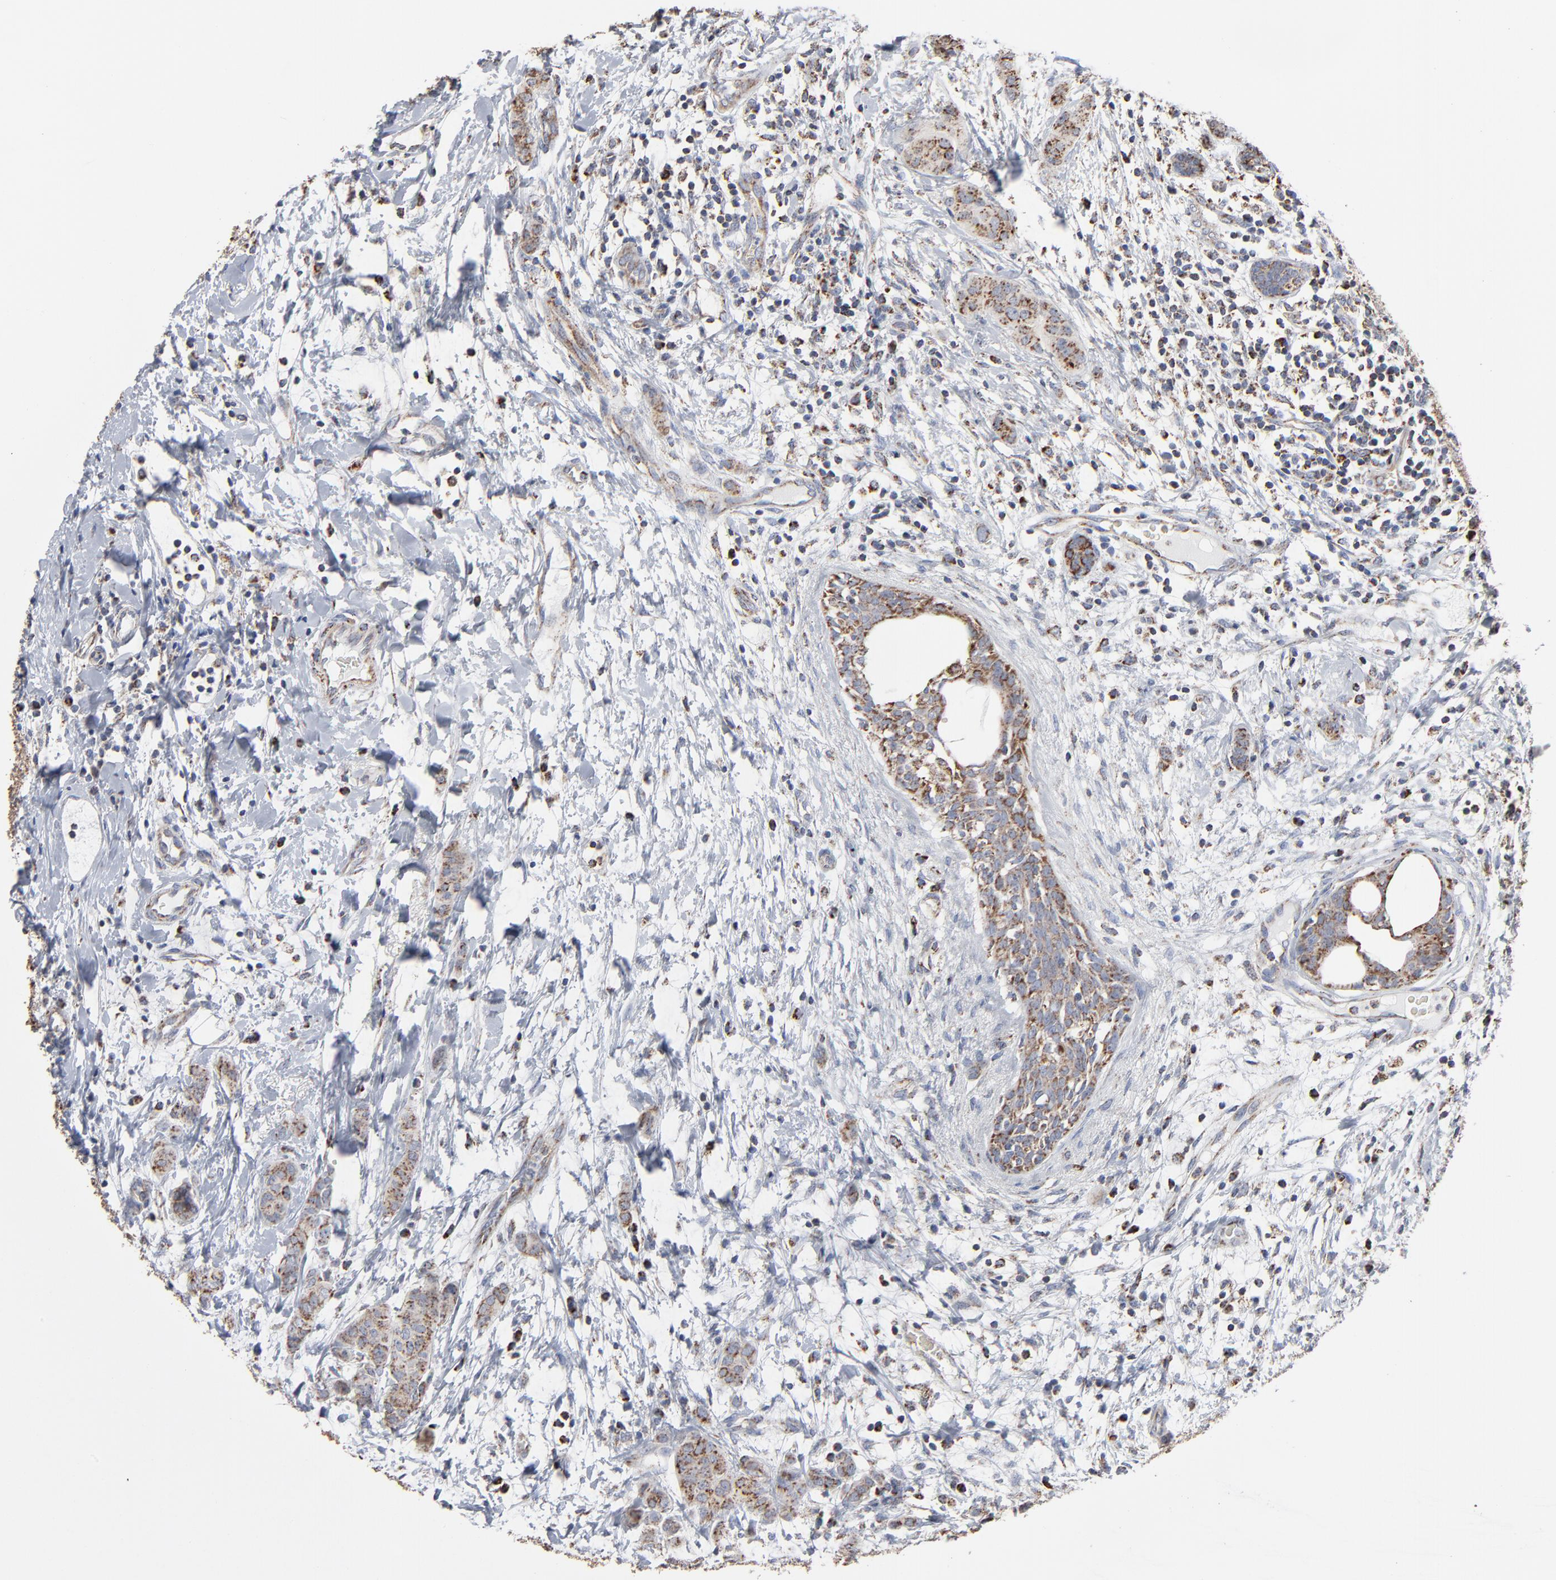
{"staining": {"intensity": "strong", "quantity": ">75%", "location": "cytoplasmic/membranous"}, "tissue": "breast cancer", "cell_type": "Tumor cells", "image_type": "cancer", "snomed": [{"axis": "morphology", "description": "Duct carcinoma"}, {"axis": "topography", "description": "Breast"}], "caption": "Strong cytoplasmic/membranous positivity is present in about >75% of tumor cells in breast cancer.", "gene": "UQCRC1", "patient": {"sex": "female", "age": 40}}